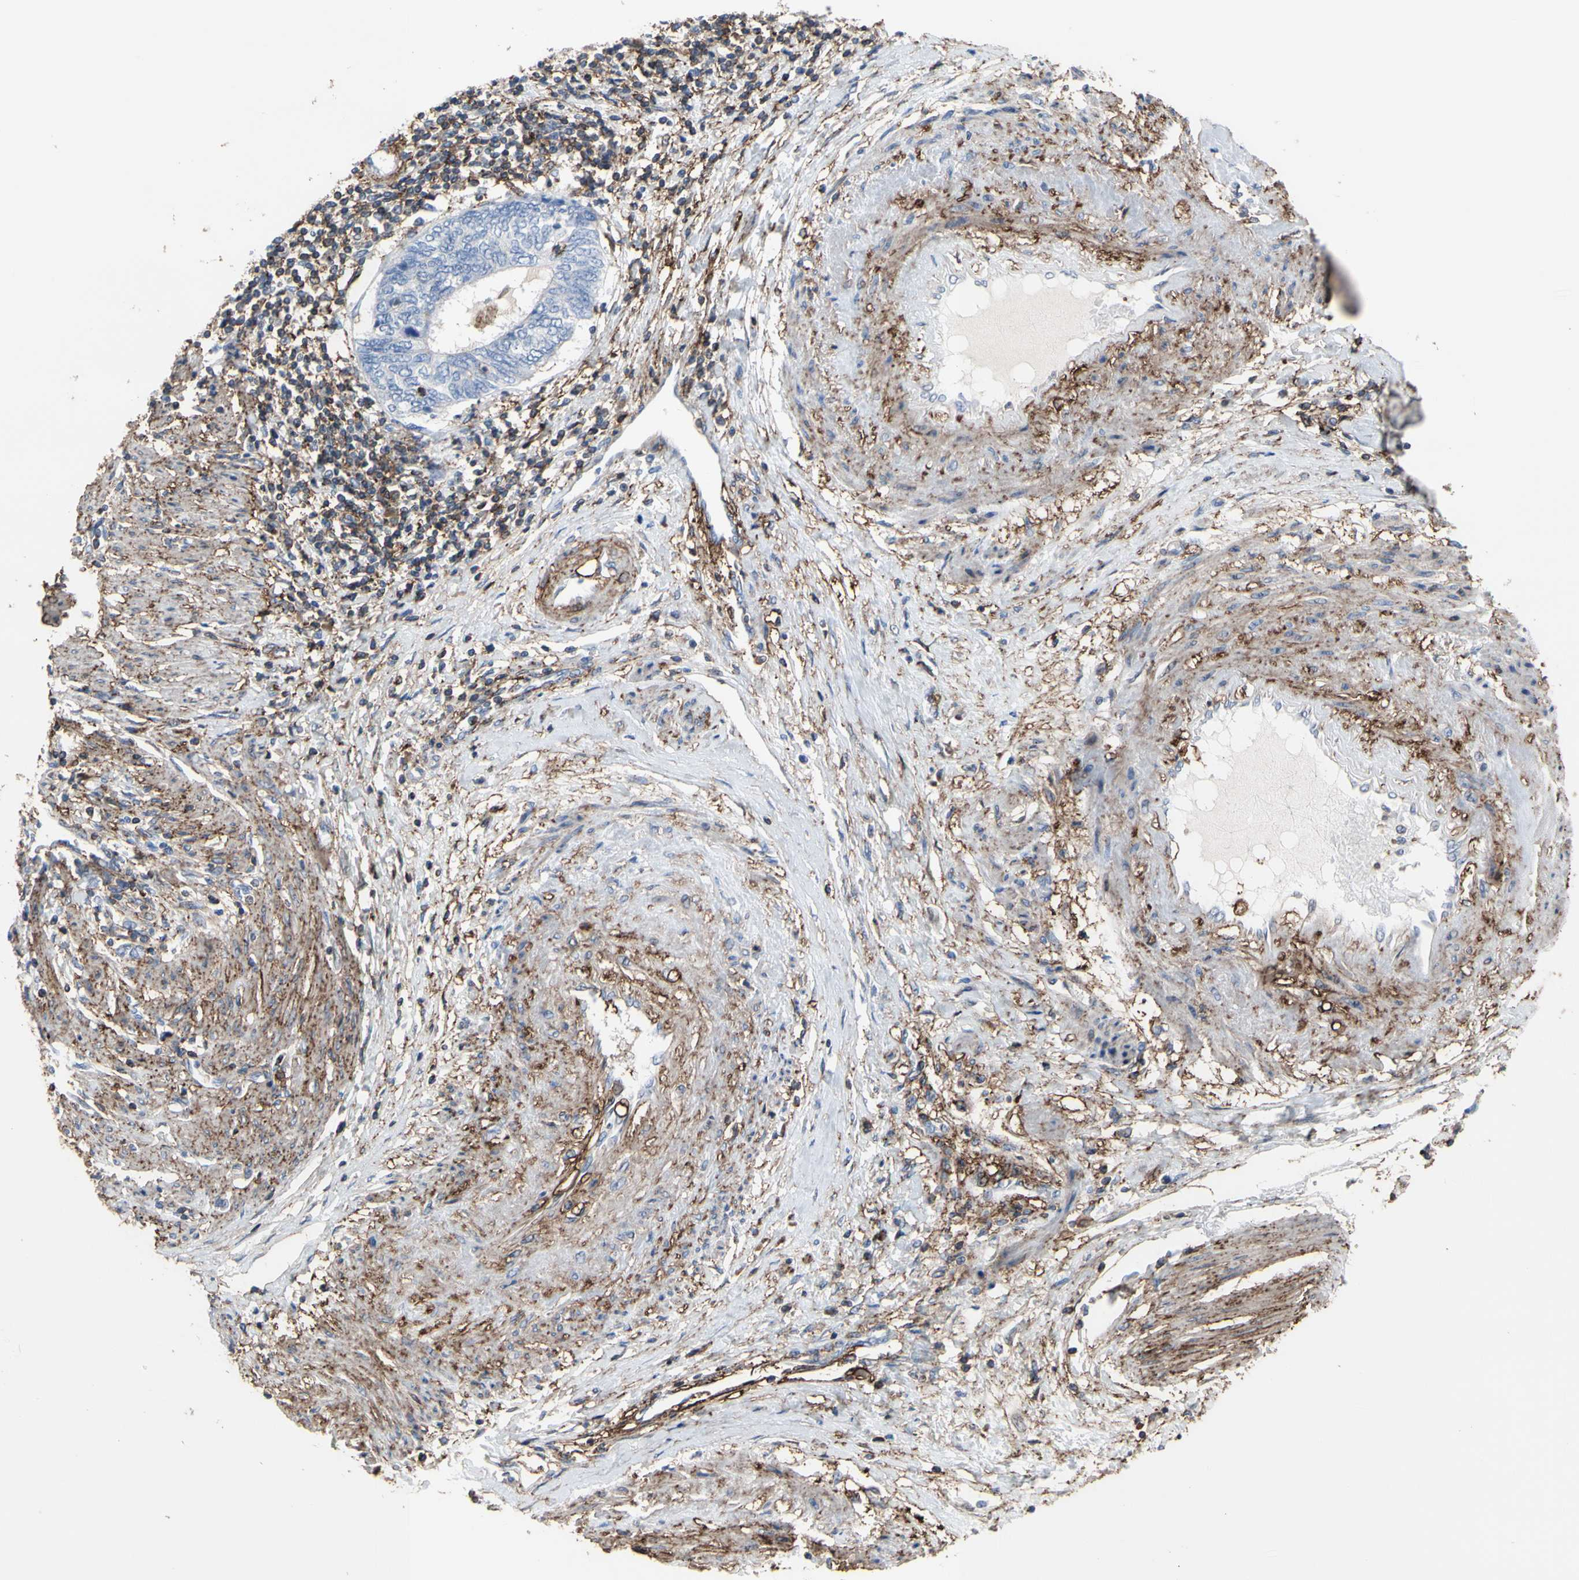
{"staining": {"intensity": "negative", "quantity": "none", "location": "none"}, "tissue": "endometrial cancer", "cell_type": "Tumor cells", "image_type": "cancer", "snomed": [{"axis": "morphology", "description": "Adenocarcinoma, NOS"}, {"axis": "topography", "description": "Uterus"}, {"axis": "topography", "description": "Endometrium"}], "caption": "A high-resolution photomicrograph shows immunohistochemistry (IHC) staining of endometrial cancer, which reveals no significant staining in tumor cells.", "gene": "ANXA6", "patient": {"sex": "female", "age": 70}}